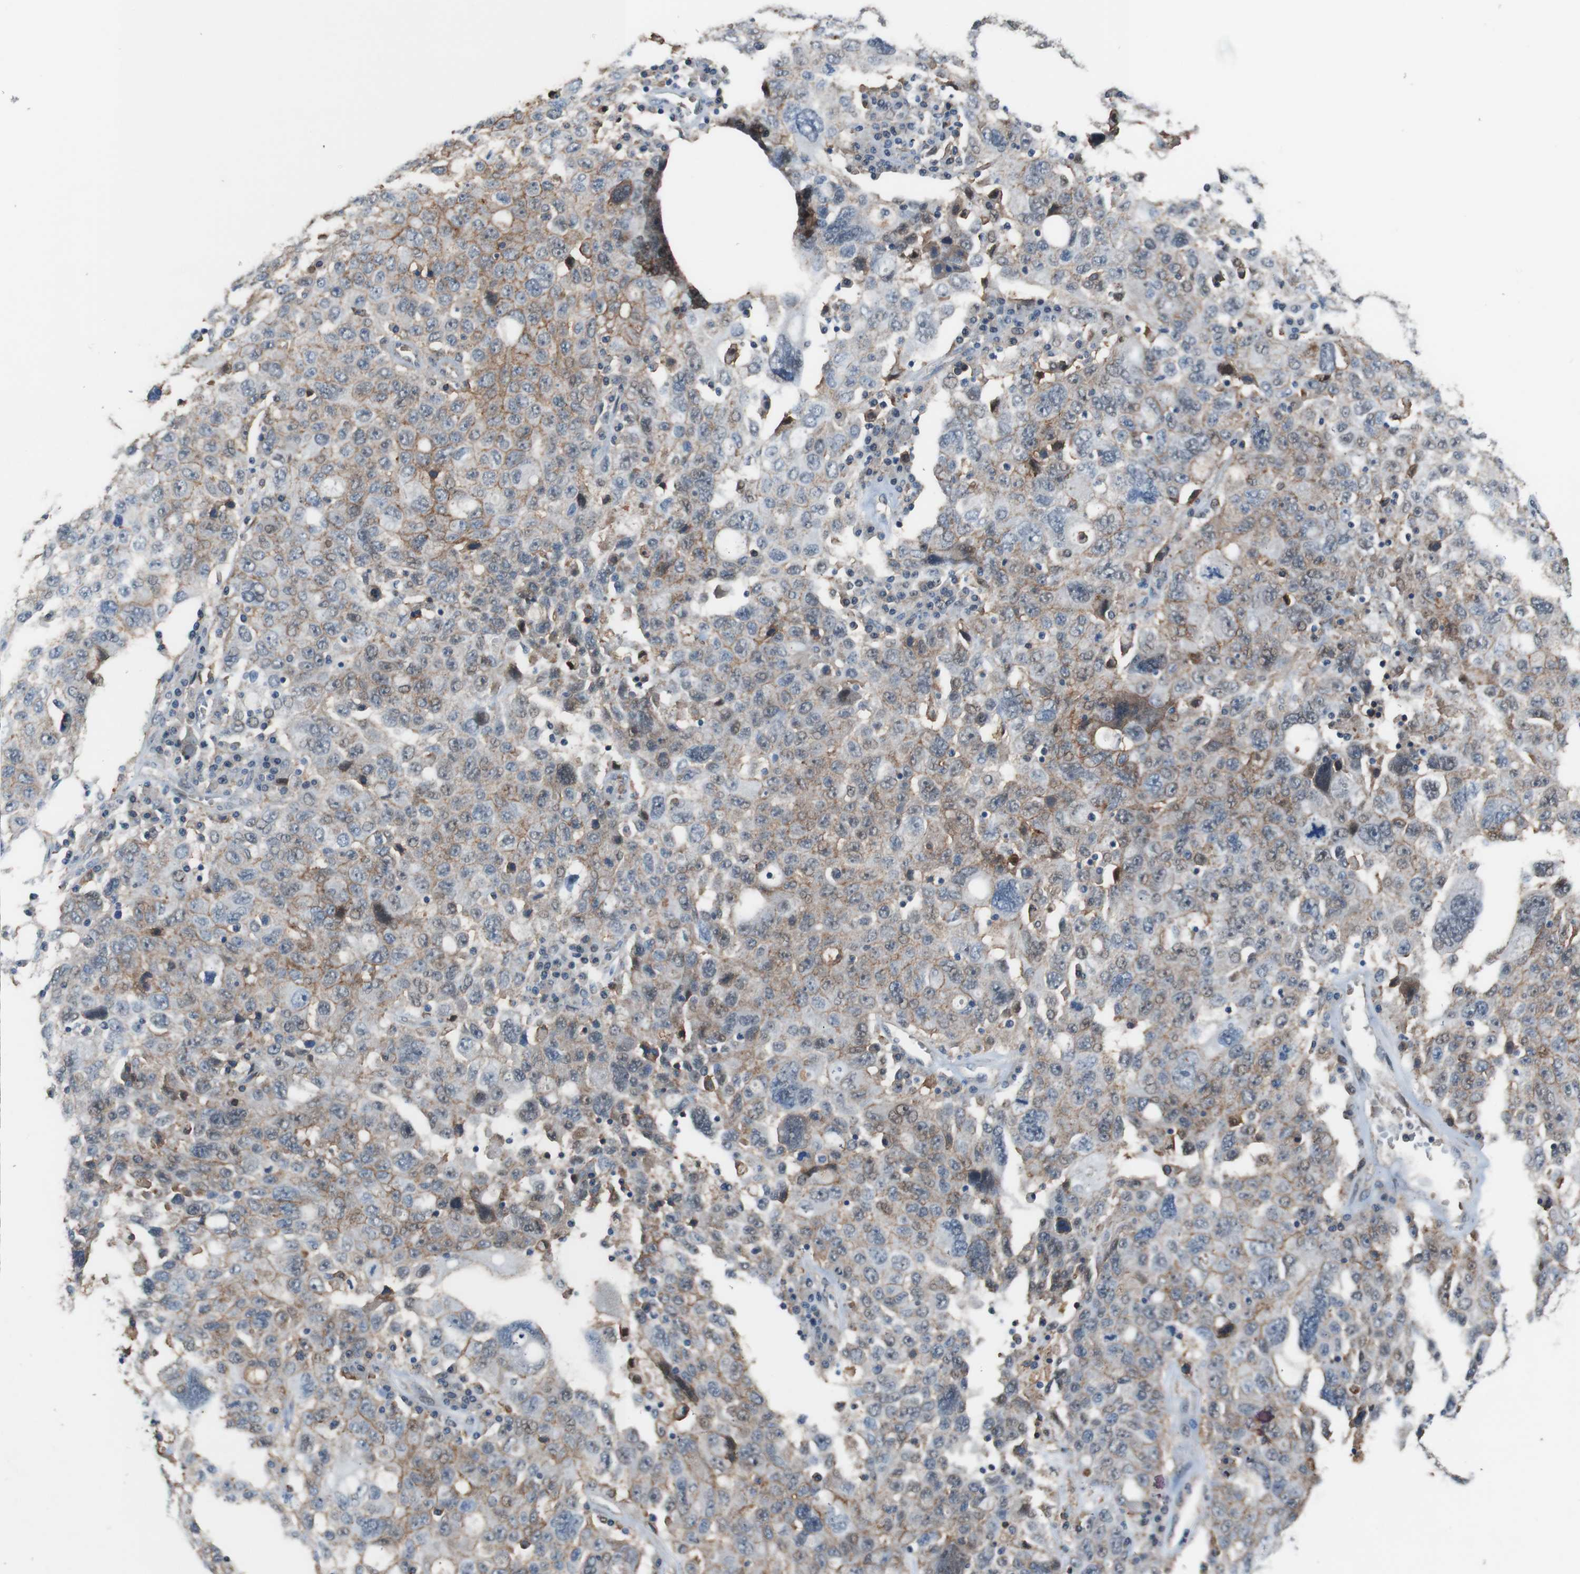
{"staining": {"intensity": "moderate", "quantity": "25%-75%", "location": "cytoplasmic/membranous"}, "tissue": "ovarian cancer", "cell_type": "Tumor cells", "image_type": "cancer", "snomed": [{"axis": "morphology", "description": "Carcinoma, endometroid"}, {"axis": "topography", "description": "Ovary"}], "caption": "Human endometroid carcinoma (ovarian) stained with a protein marker displays moderate staining in tumor cells.", "gene": "ATP2B1", "patient": {"sex": "female", "age": 62}}